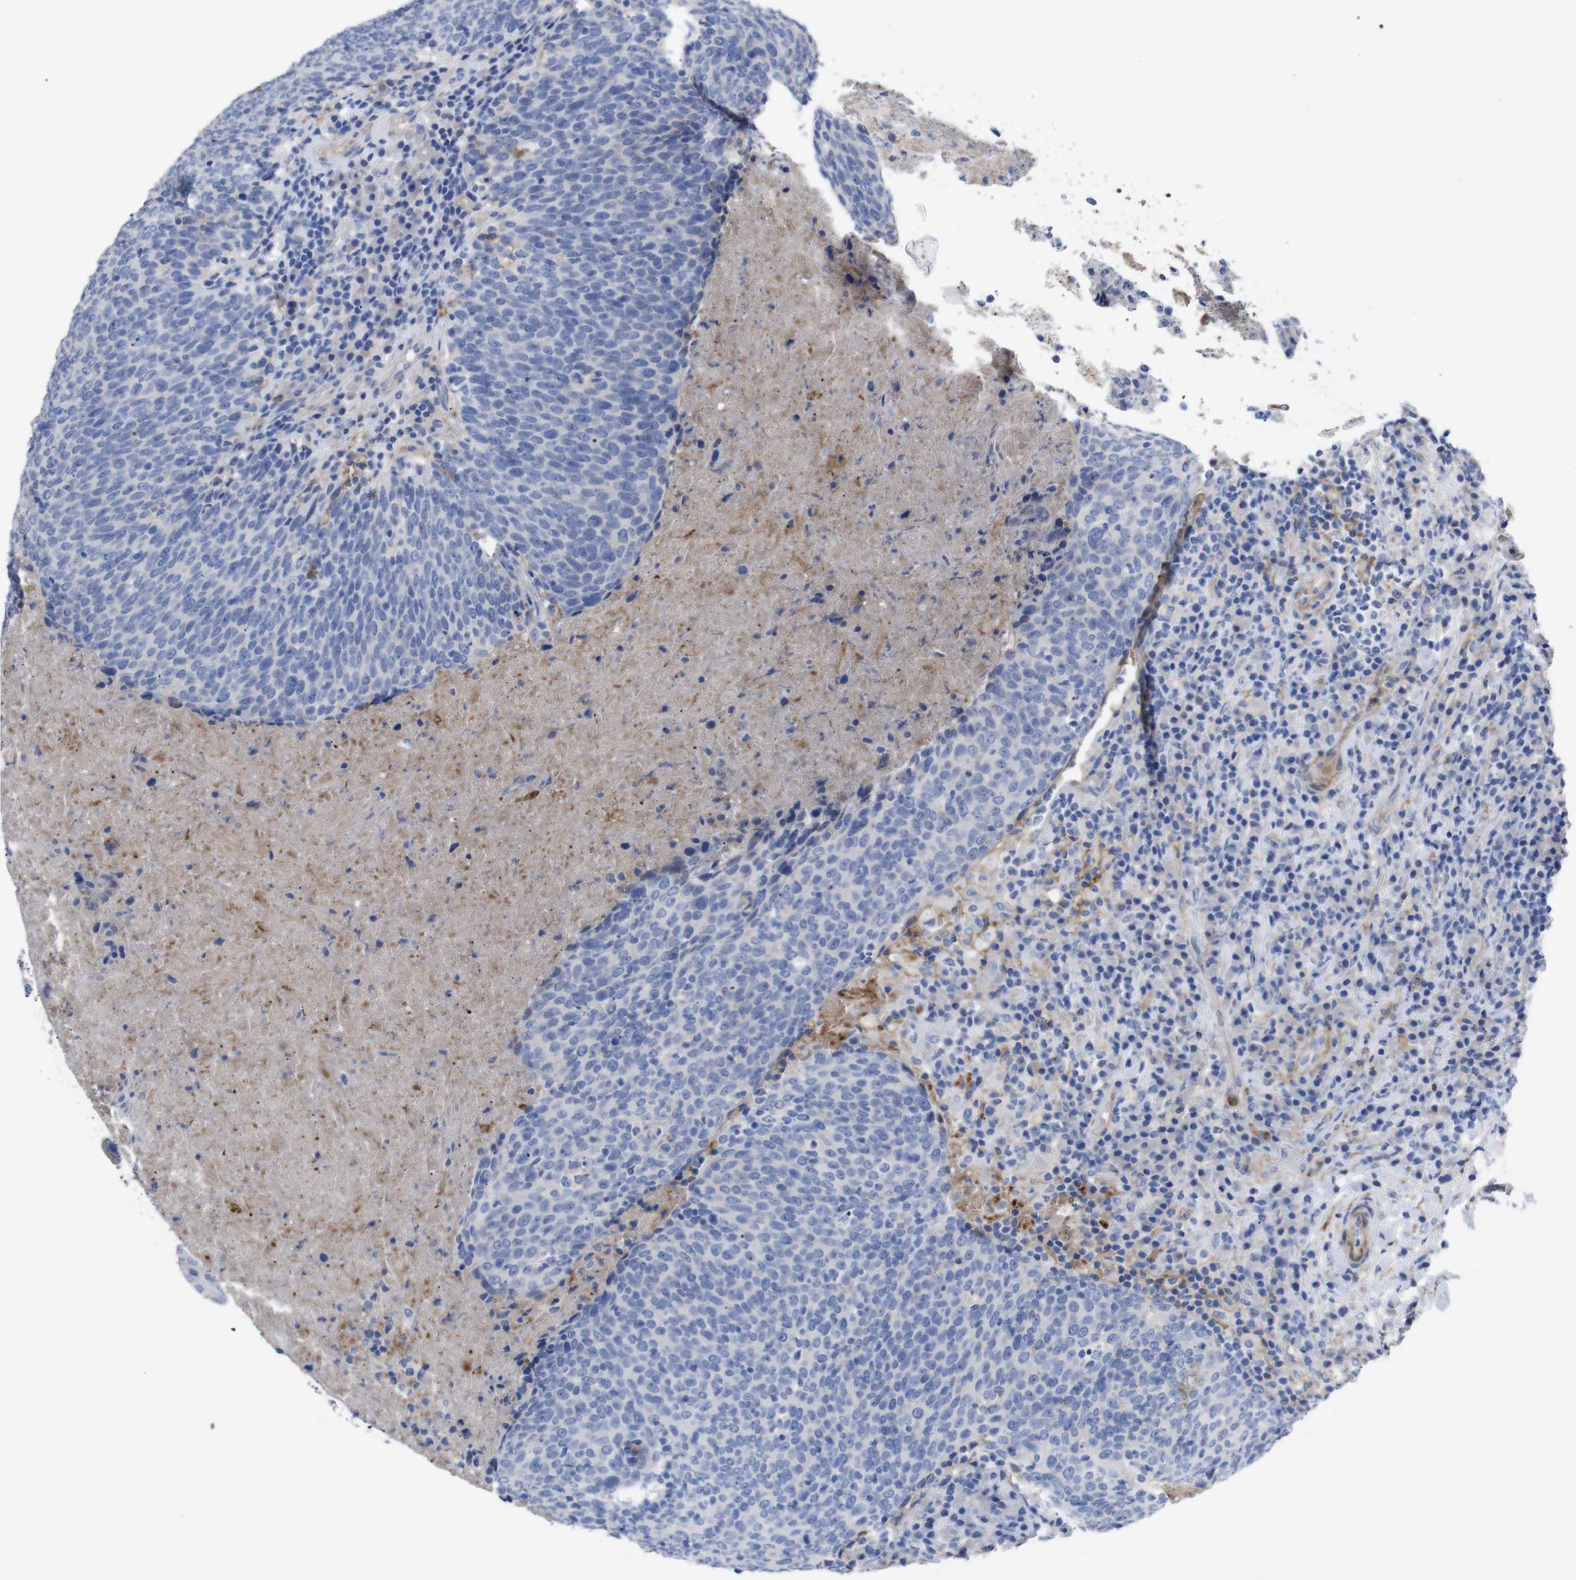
{"staining": {"intensity": "negative", "quantity": "none", "location": "none"}, "tissue": "head and neck cancer", "cell_type": "Tumor cells", "image_type": "cancer", "snomed": [{"axis": "morphology", "description": "Squamous cell carcinoma, NOS"}, {"axis": "morphology", "description": "Squamous cell carcinoma, metastatic, NOS"}, {"axis": "topography", "description": "Lymph node"}, {"axis": "topography", "description": "Head-Neck"}], "caption": "DAB (3,3'-diaminobenzidine) immunohistochemical staining of squamous cell carcinoma (head and neck) displays no significant staining in tumor cells.", "gene": "C5AR1", "patient": {"sex": "male", "age": 62}}